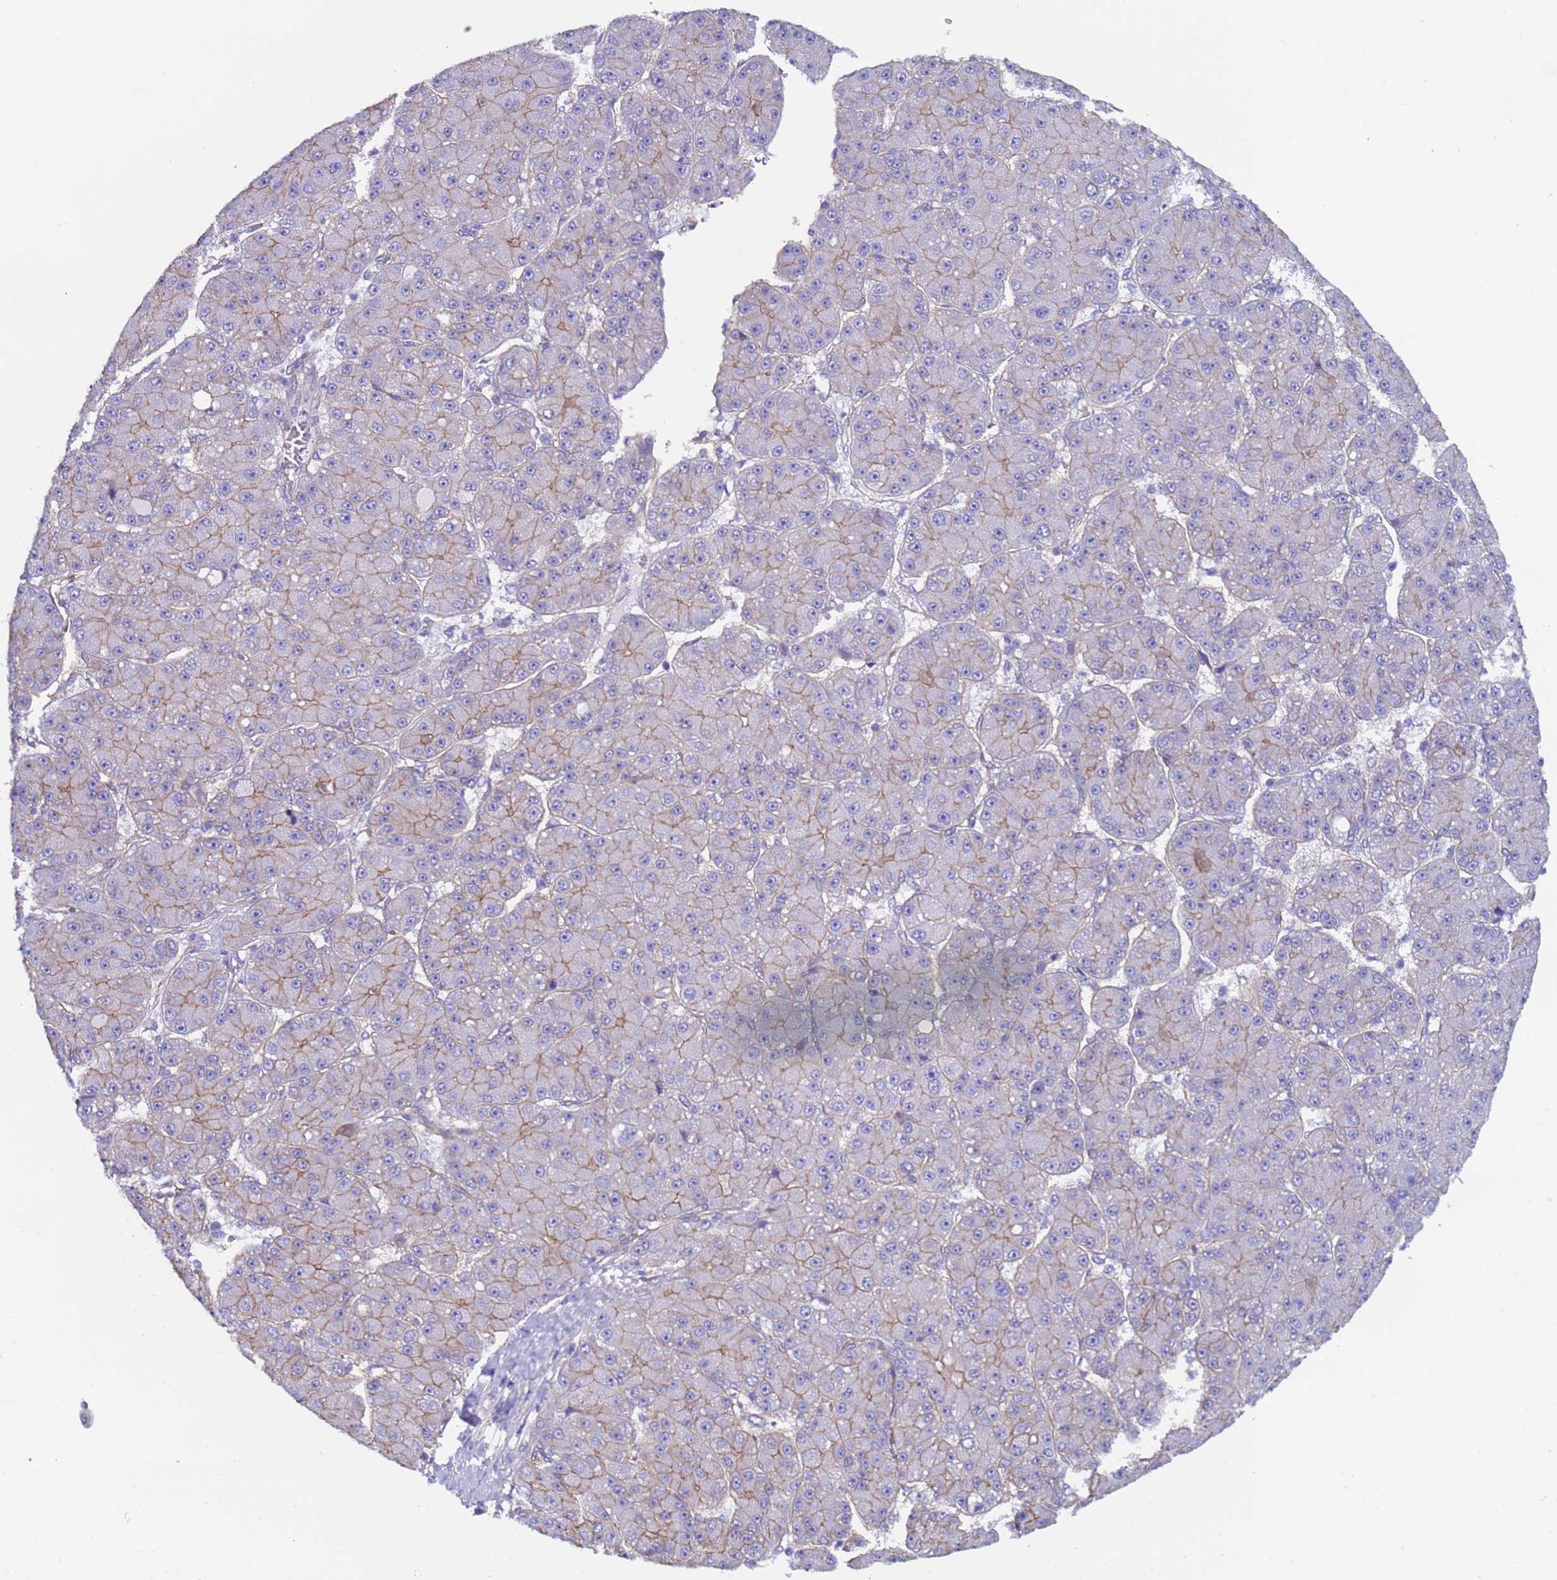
{"staining": {"intensity": "moderate", "quantity": "25%-75%", "location": "cytoplasmic/membranous"}, "tissue": "liver cancer", "cell_type": "Tumor cells", "image_type": "cancer", "snomed": [{"axis": "morphology", "description": "Carcinoma, Hepatocellular, NOS"}, {"axis": "topography", "description": "Liver"}], "caption": "Approximately 25%-75% of tumor cells in liver cancer (hepatocellular carcinoma) demonstrate moderate cytoplasmic/membranous protein positivity as visualized by brown immunohistochemical staining.", "gene": "ZNF248", "patient": {"sex": "male", "age": 67}}